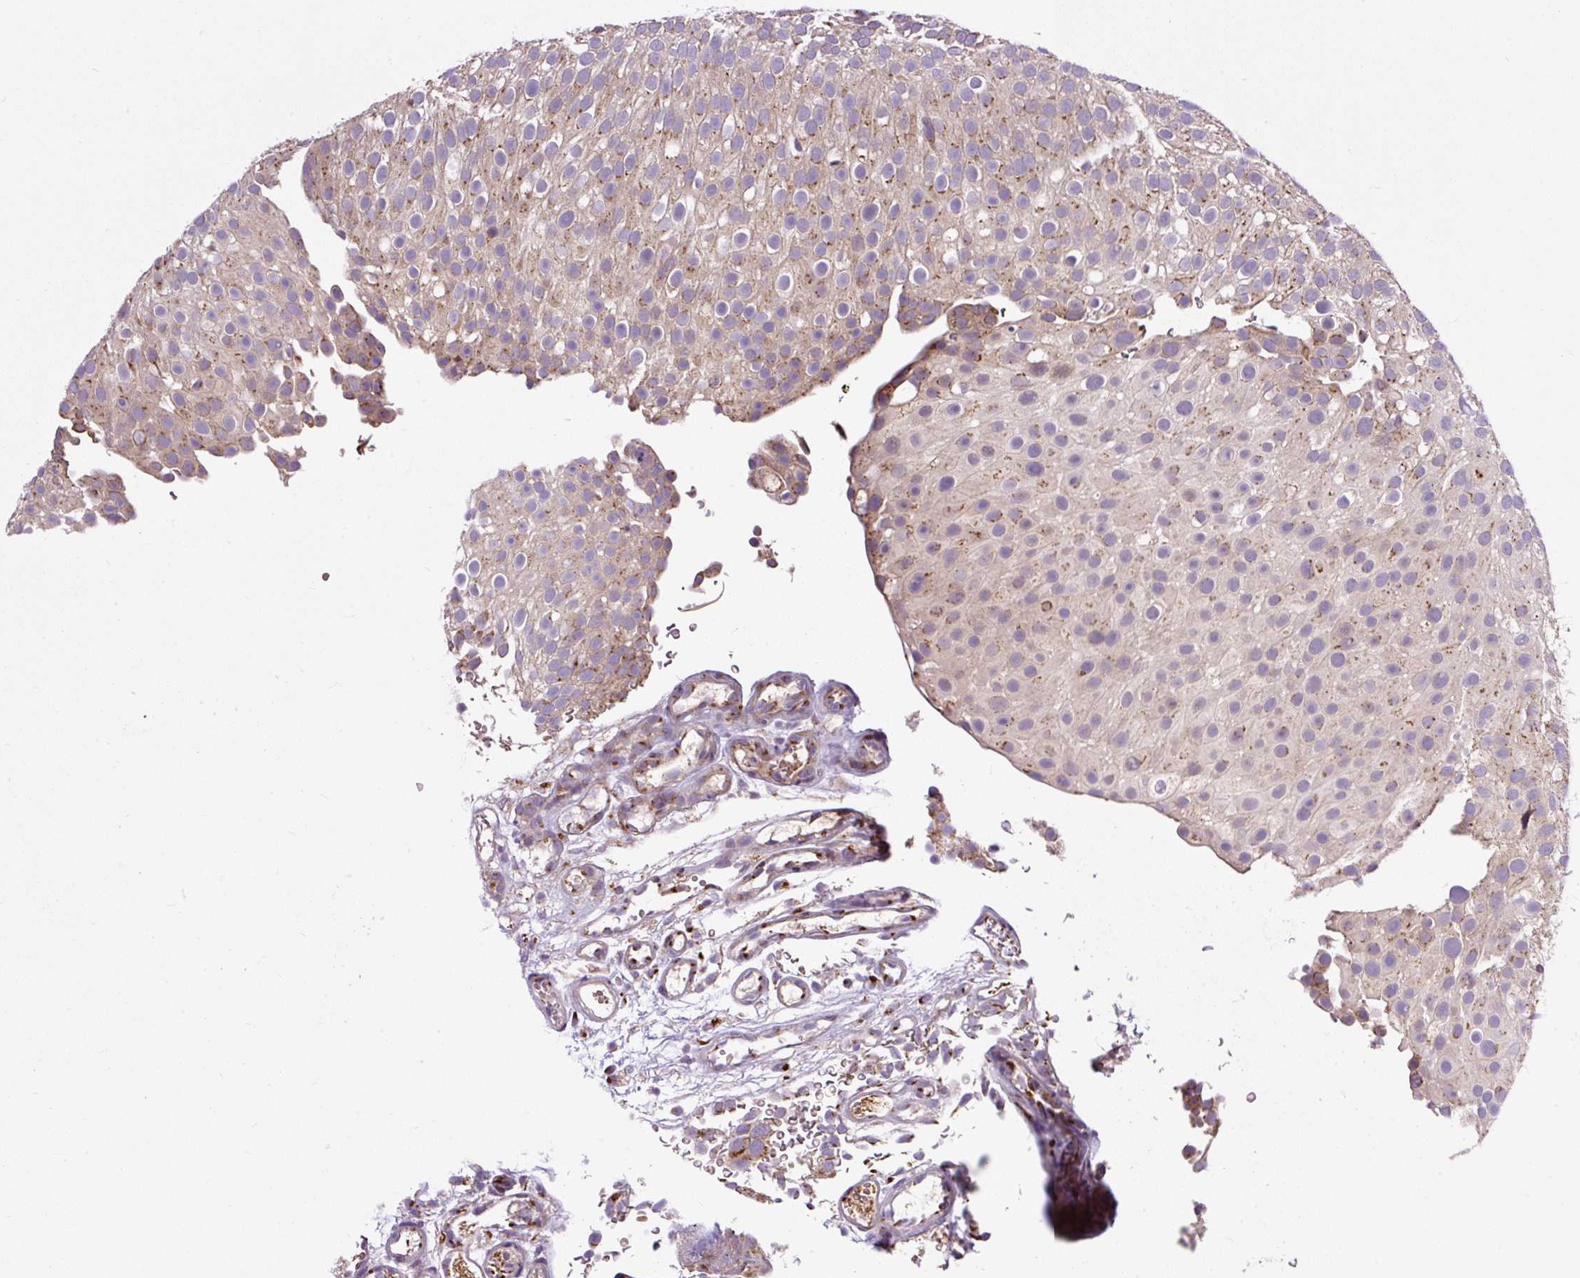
{"staining": {"intensity": "moderate", "quantity": "25%-75%", "location": "cytoplasmic/membranous"}, "tissue": "urothelial cancer", "cell_type": "Tumor cells", "image_type": "cancer", "snomed": [{"axis": "morphology", "description": "Urothelial carcinoma, Low grade"}, {"axis": "topography", "description": "Urinary bladder"}], "caption": "Immunohistochemistry micrograph of neoplastic tissue: low-grade urothelial carcinoma stained using immunohistochemistry (IHC) exhibits medium levels of moderate protein expression localized specifically in the cytoplasmic/membranous of tumor cells, appearing as a cytoplasmic/membranous brown color.", "gene": "MSMP", "patient": {"sex": "male", "age": 78}}